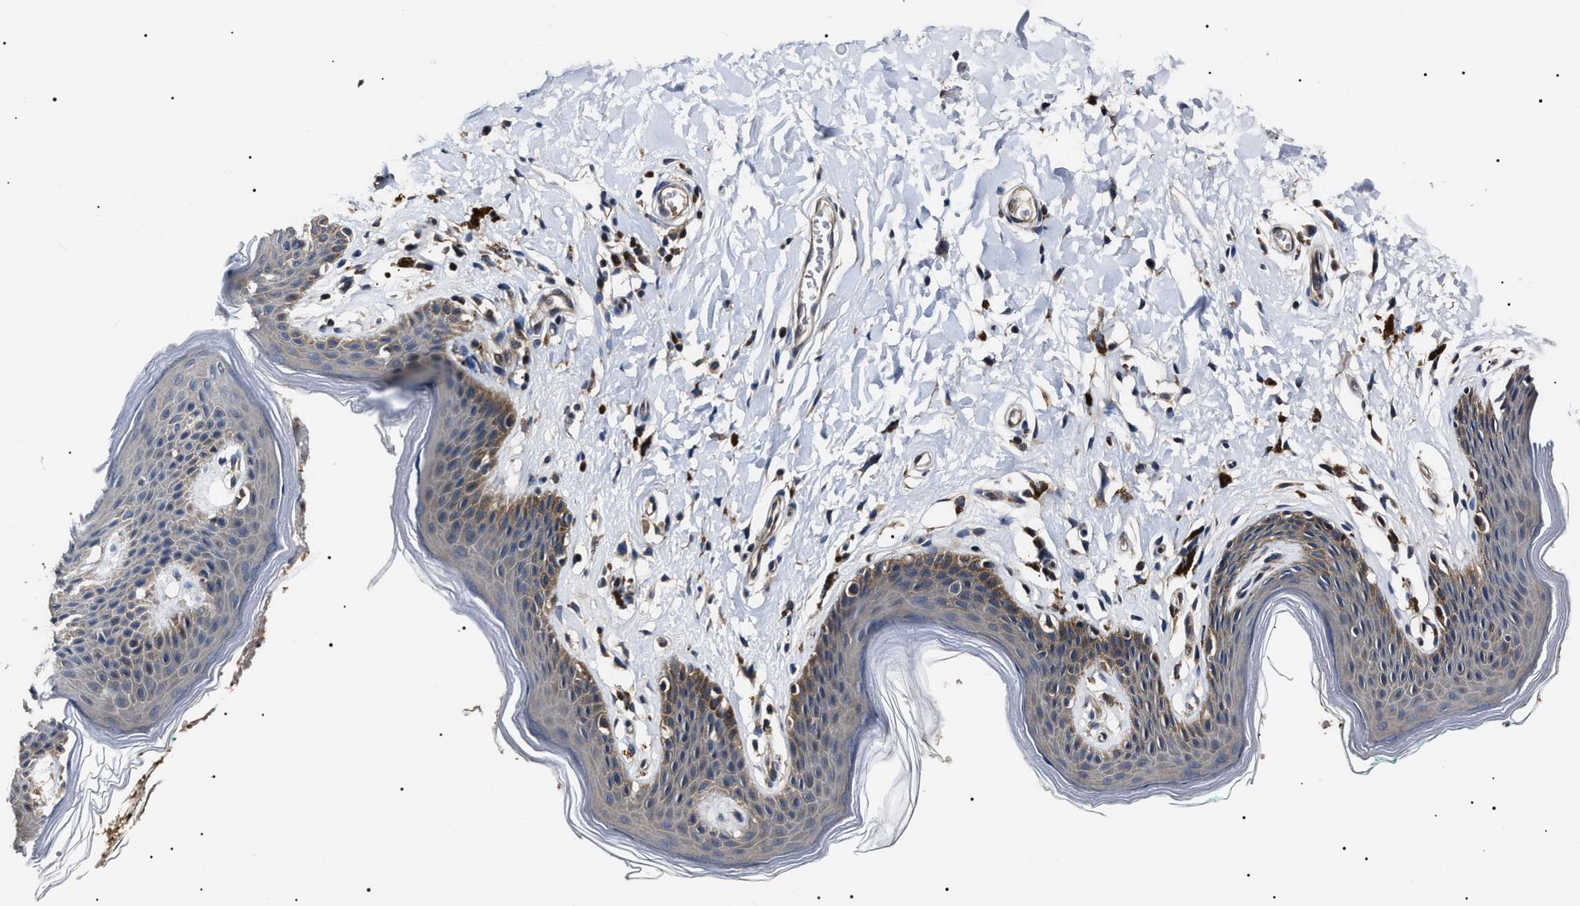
{"staining": {"intensity": "moderate", "quantity": "25%-75%", "location": "cytoplasmic/membranous"}, "tissue": "skin", "cell_type": "Epidermal cells", "image_type": "normal", "snomed": [{"axis": "morphology", "description": "Normal tissue, NOS"}, {"axis": "topography", "description": "Vulva"}], "caption": "Brown immunohistochemical staining in benign skin demonstrates moderate cytoplasmic/membranous expression in about 25%-75% of epidermal cells. (brown staining indicates protein expression, while blue staining denotes nuclei).", "gene": "CCT8", "patient": {"sex": "female", "age": 66}}